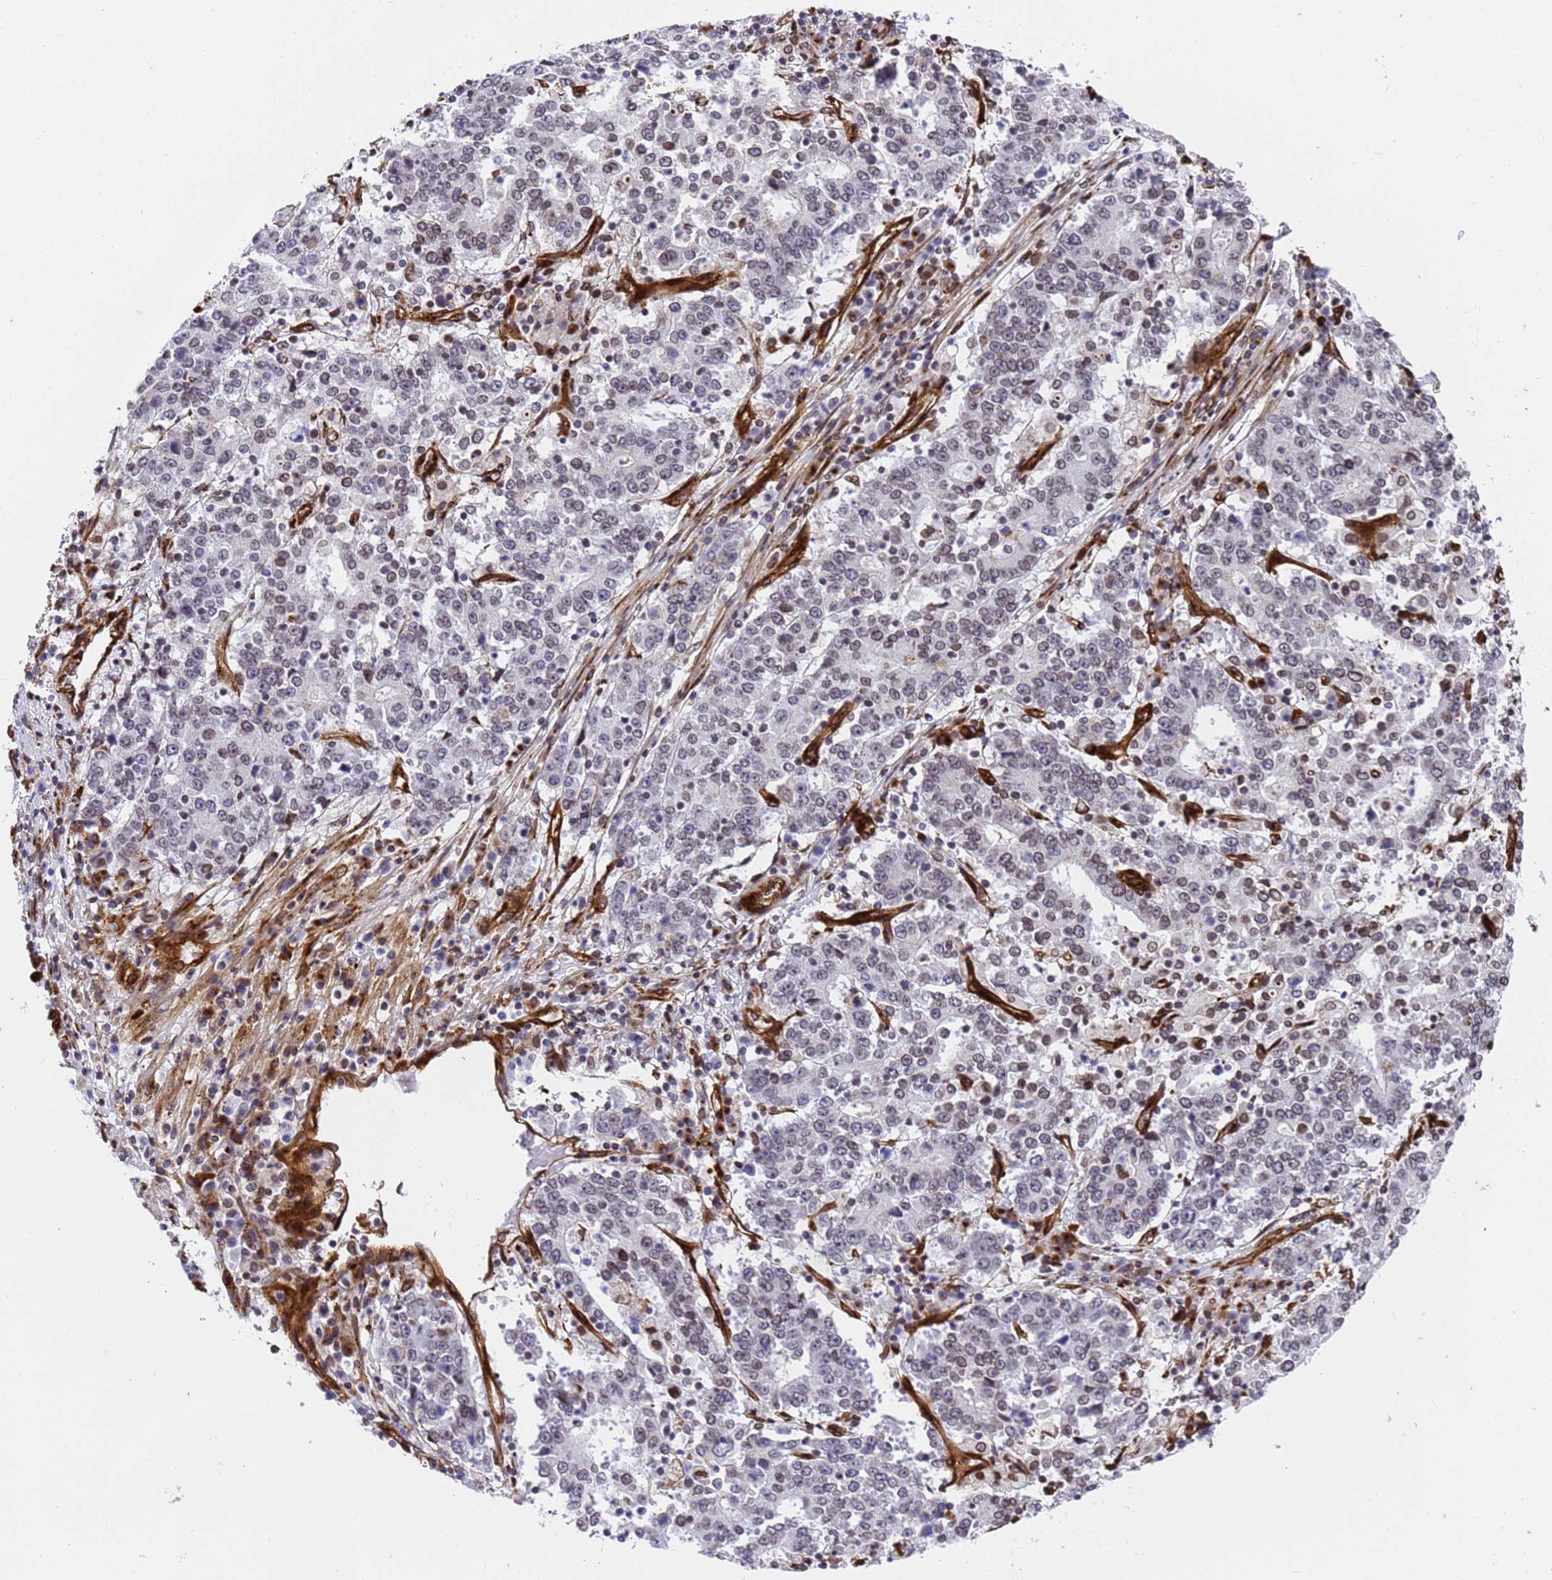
{"staining": {"intensity": "weak", "quantity": "<25%", "location": "cytoplasmic/membranous,nuclear"}, "tissue": "stomach cancer", "cell_type": "Tumor cells", "image_type": "cancer", "snomed": [{"axis": "morphology", "description": "Adenocarcinoma, NOS"}, {"axis": "topography", "description": "Stomach"}], "caption": "This is an IHC histopathology image of human adenocarcinoma (stomach). There is no positivity in tumor cells.", "gene": "IGFBP7", "patient": {"sex": "male", "age": 59}}